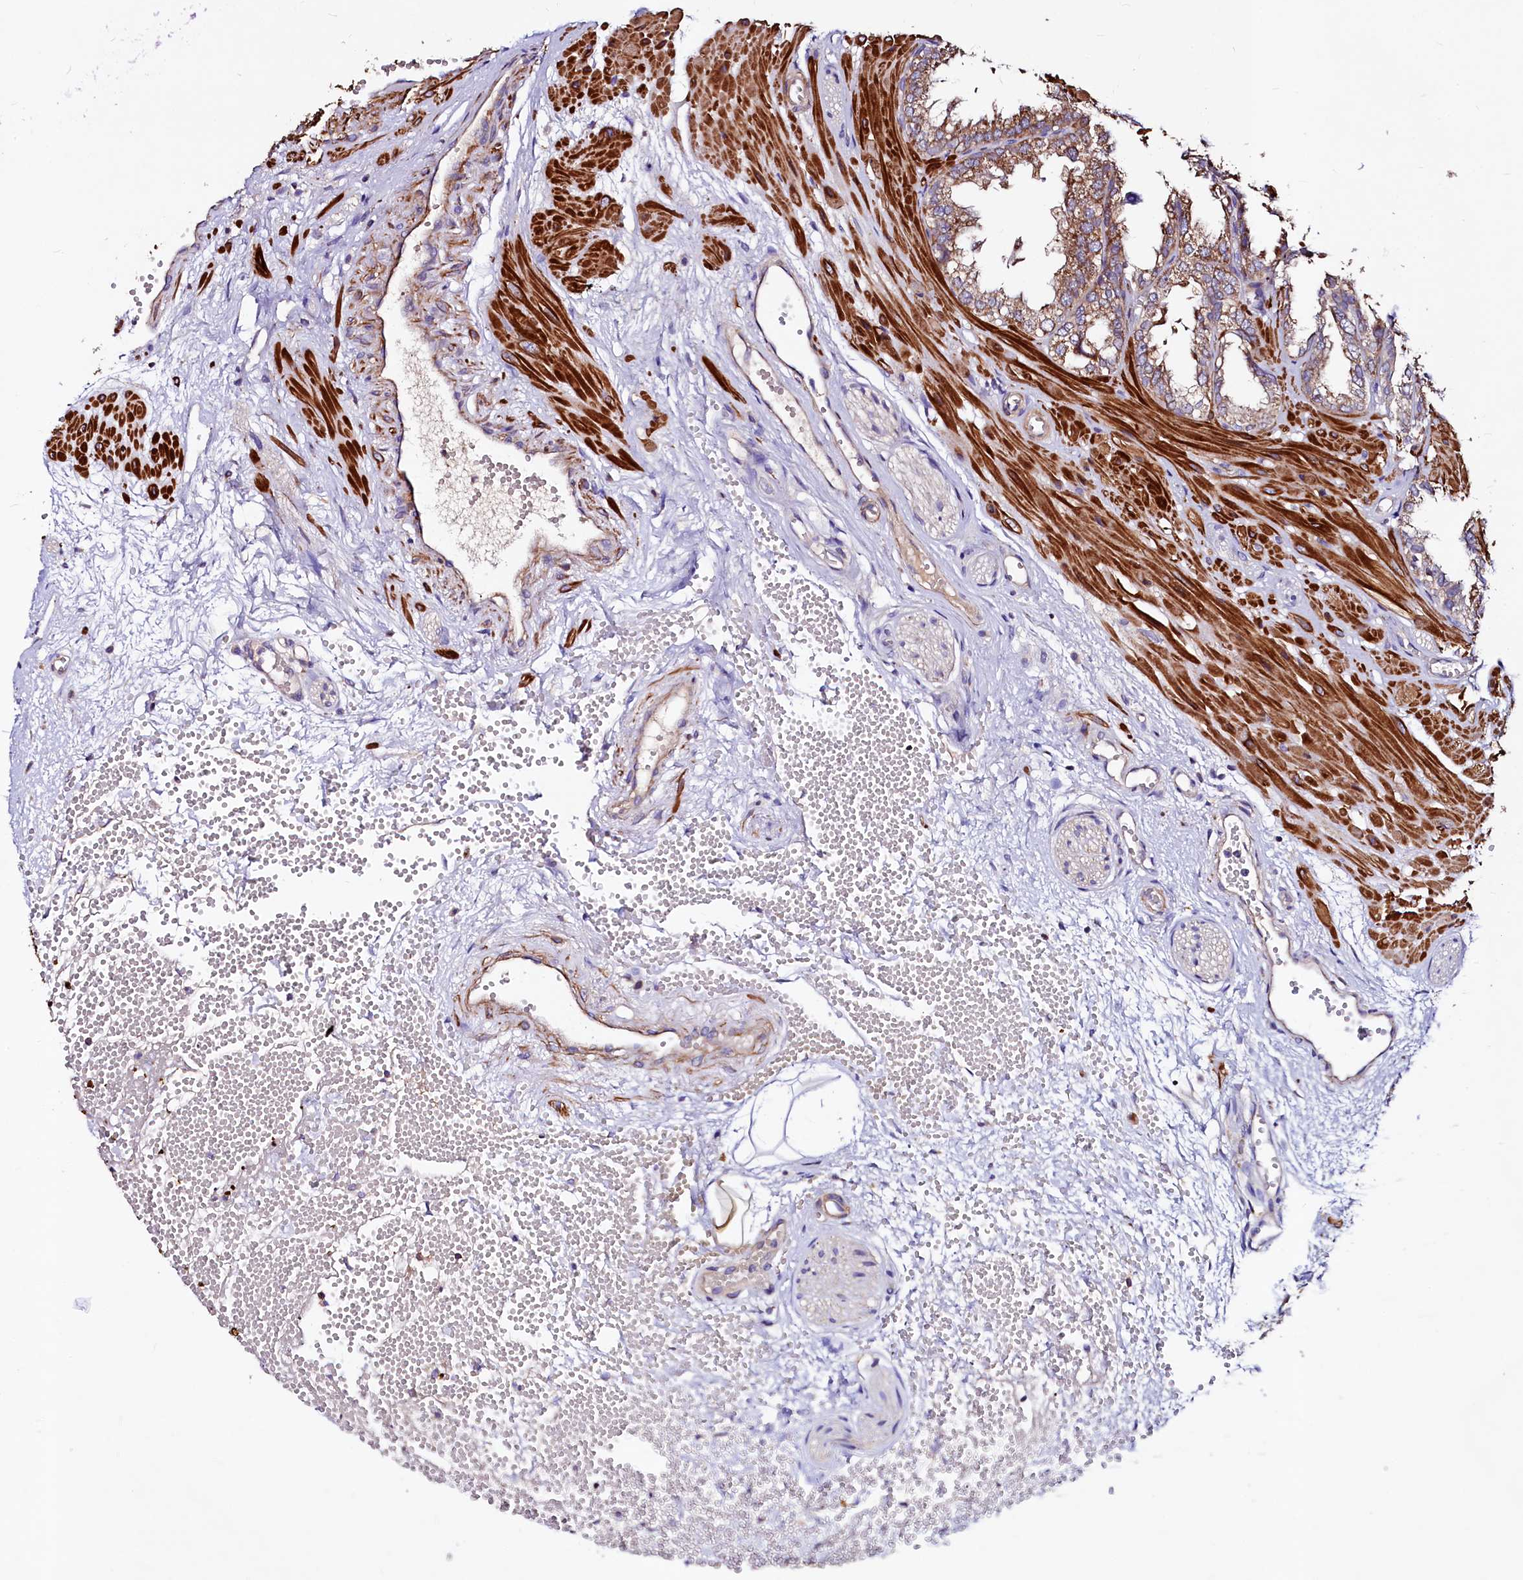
{"staining": {"intensity": "moderate", "quantity": ">75%", "location": "cytoplasmic/membranous"}, "tissue": "seminal vesicle", "cell_type": "Glandular cells", "image_type": "normal", "snomed": [{"axis": "morphology", "description": "Normal tissue, NOS"}, {"axis": "topography", "description": "Prostate"}, {"axis": "topography", "description": "Seminal veicle"}], "caption": "IHC histopathology image of unremarkable seminal vesicle: human seminal vesicle stained using immunohistochemistry displays medium levels of moderate protein expression localized specifically in the cytoplasmic/membranous of glandular cells, appearing as a cytoplasmic/membranous brown color.", "gene": "CIAO3", "patient": {"sex": "male", "age": 51}}